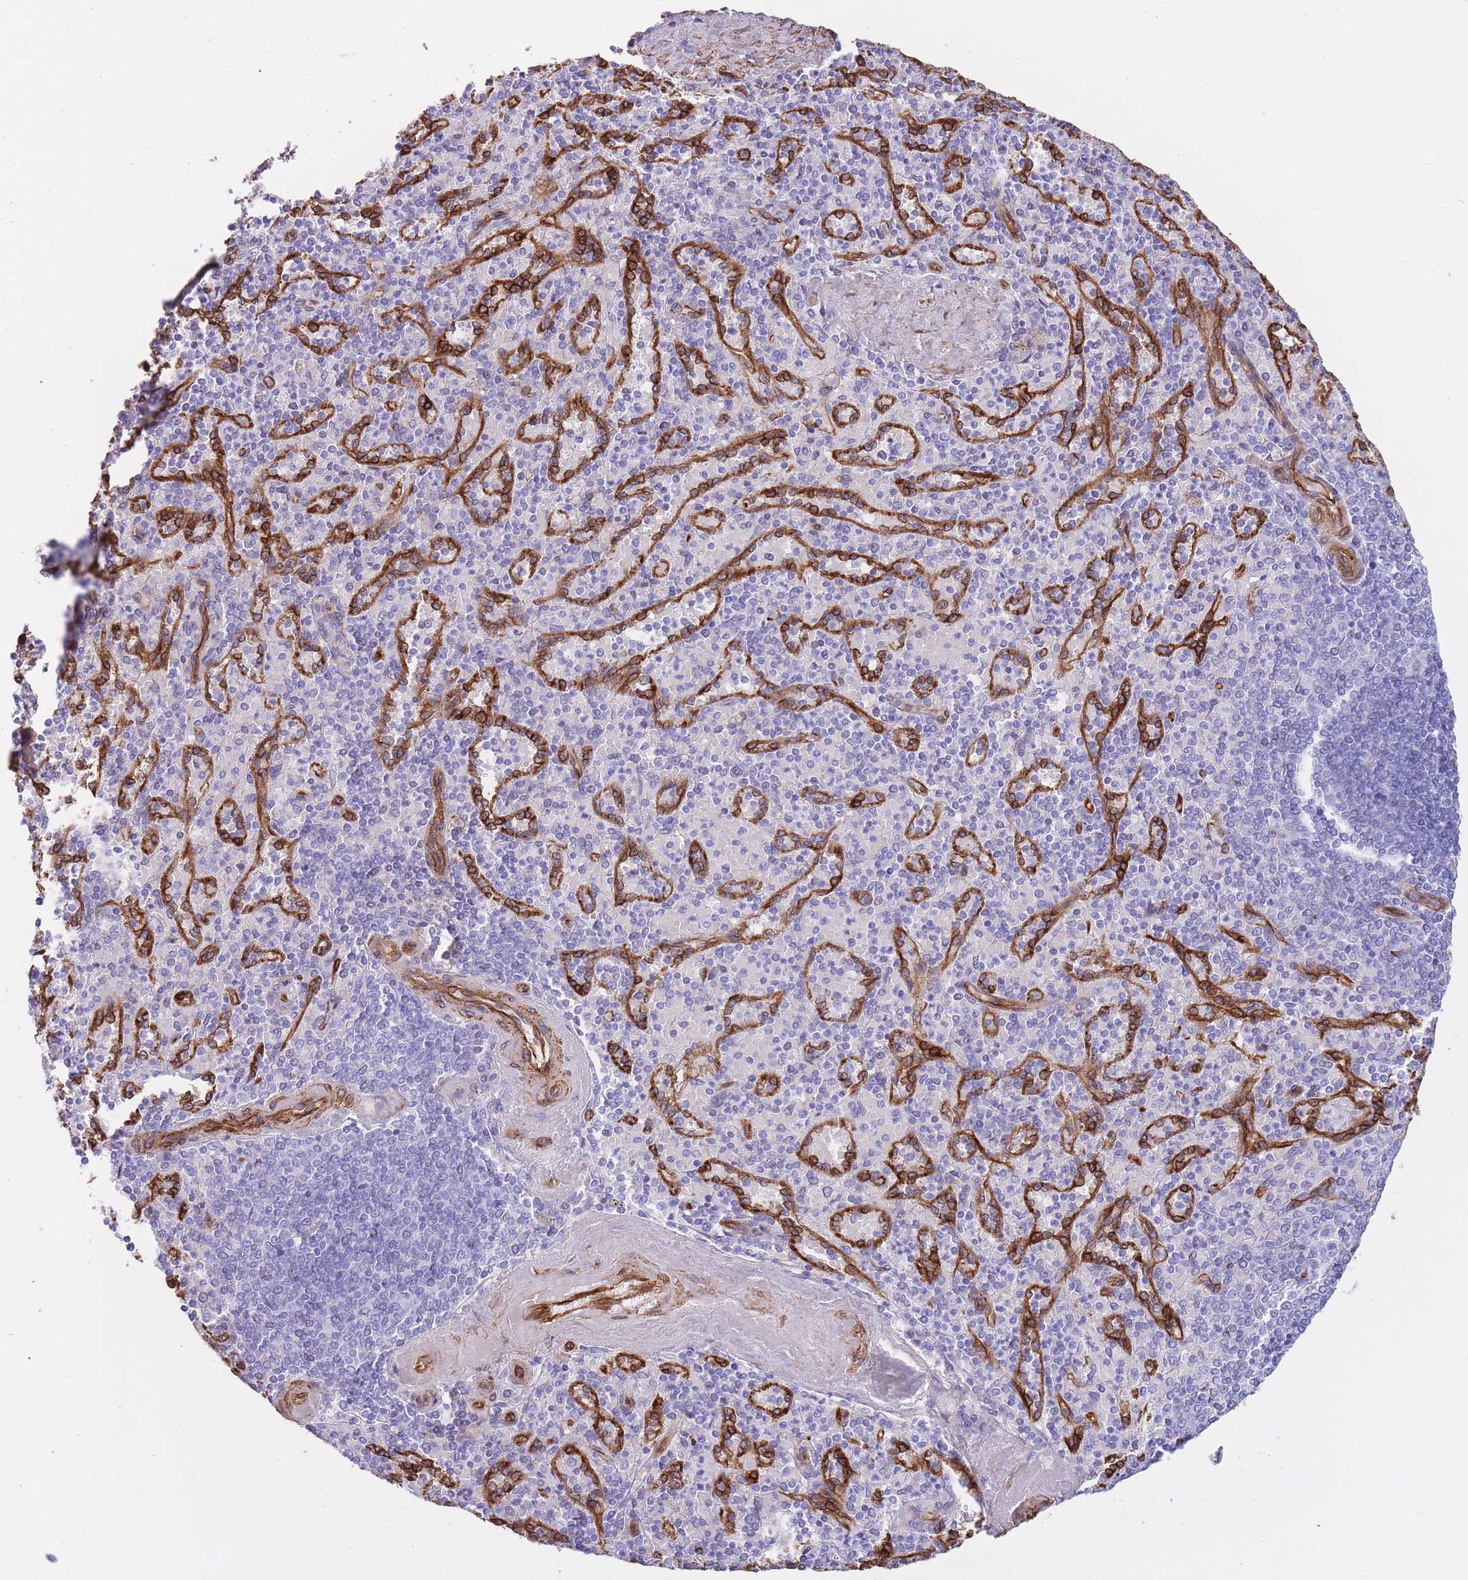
{"staining": {"intensity": "negative", "quantity": "none", "location": "none"}, "tissue": "spleen", "cell_type": "Cells in red pulp", "image_type": "normal", "snomed": [{"axis": "morphology", "description": "Normal tissue, NOS"}, {"axis": "topography", "description": "Spleen"}], "caption": "This photomicrograph is of unremarkable spleen stained with immunohistochemistry (IHC) to label a protein in brown with the nuclei are counter-stained blue. There is no positivity in cells in red pulp.", "gene": "CAVIN1", "patient": {"sex": "male", "age": 82}}